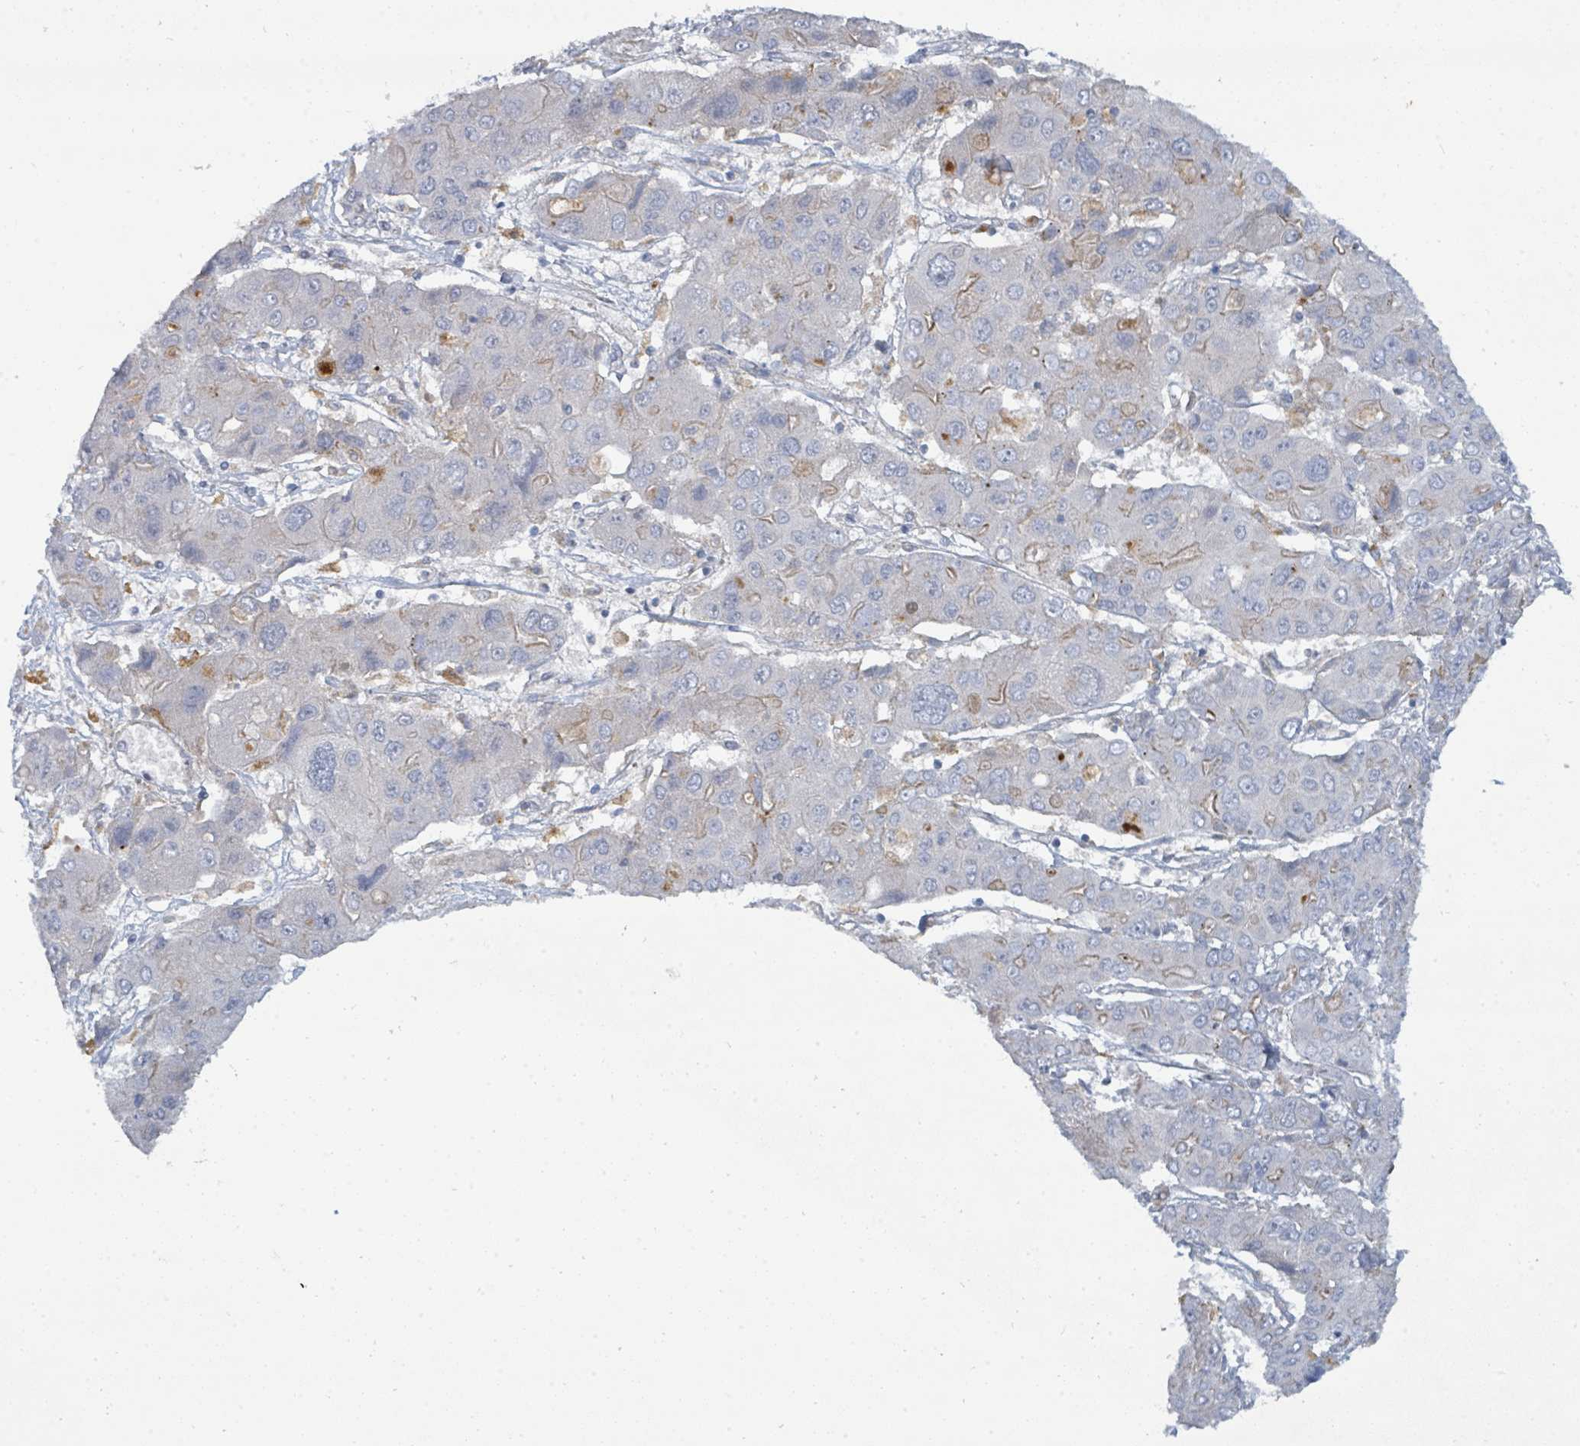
{"staining": {"intensity": "weak", "quantity": "<25%", "location": "cytoplasmic/membranous"}, "tissue": "liver cancer", "cell_type": "Tumor cells", "image_type": "cancer", "snomed": [{"axis": "morphology", "description": "Cholangiocarcinoma"}, {"axis": "topography", "description": "Liver"}], "caption": "High magnification brightfield microscopy of liver cholangiocarcinoma stained with DAB (brown) and counterstained with hematoxylin (blue): tumor cells show no significant staining.", "gene": "IFIT1", "patient": {"sex": "male", "age": 67}}